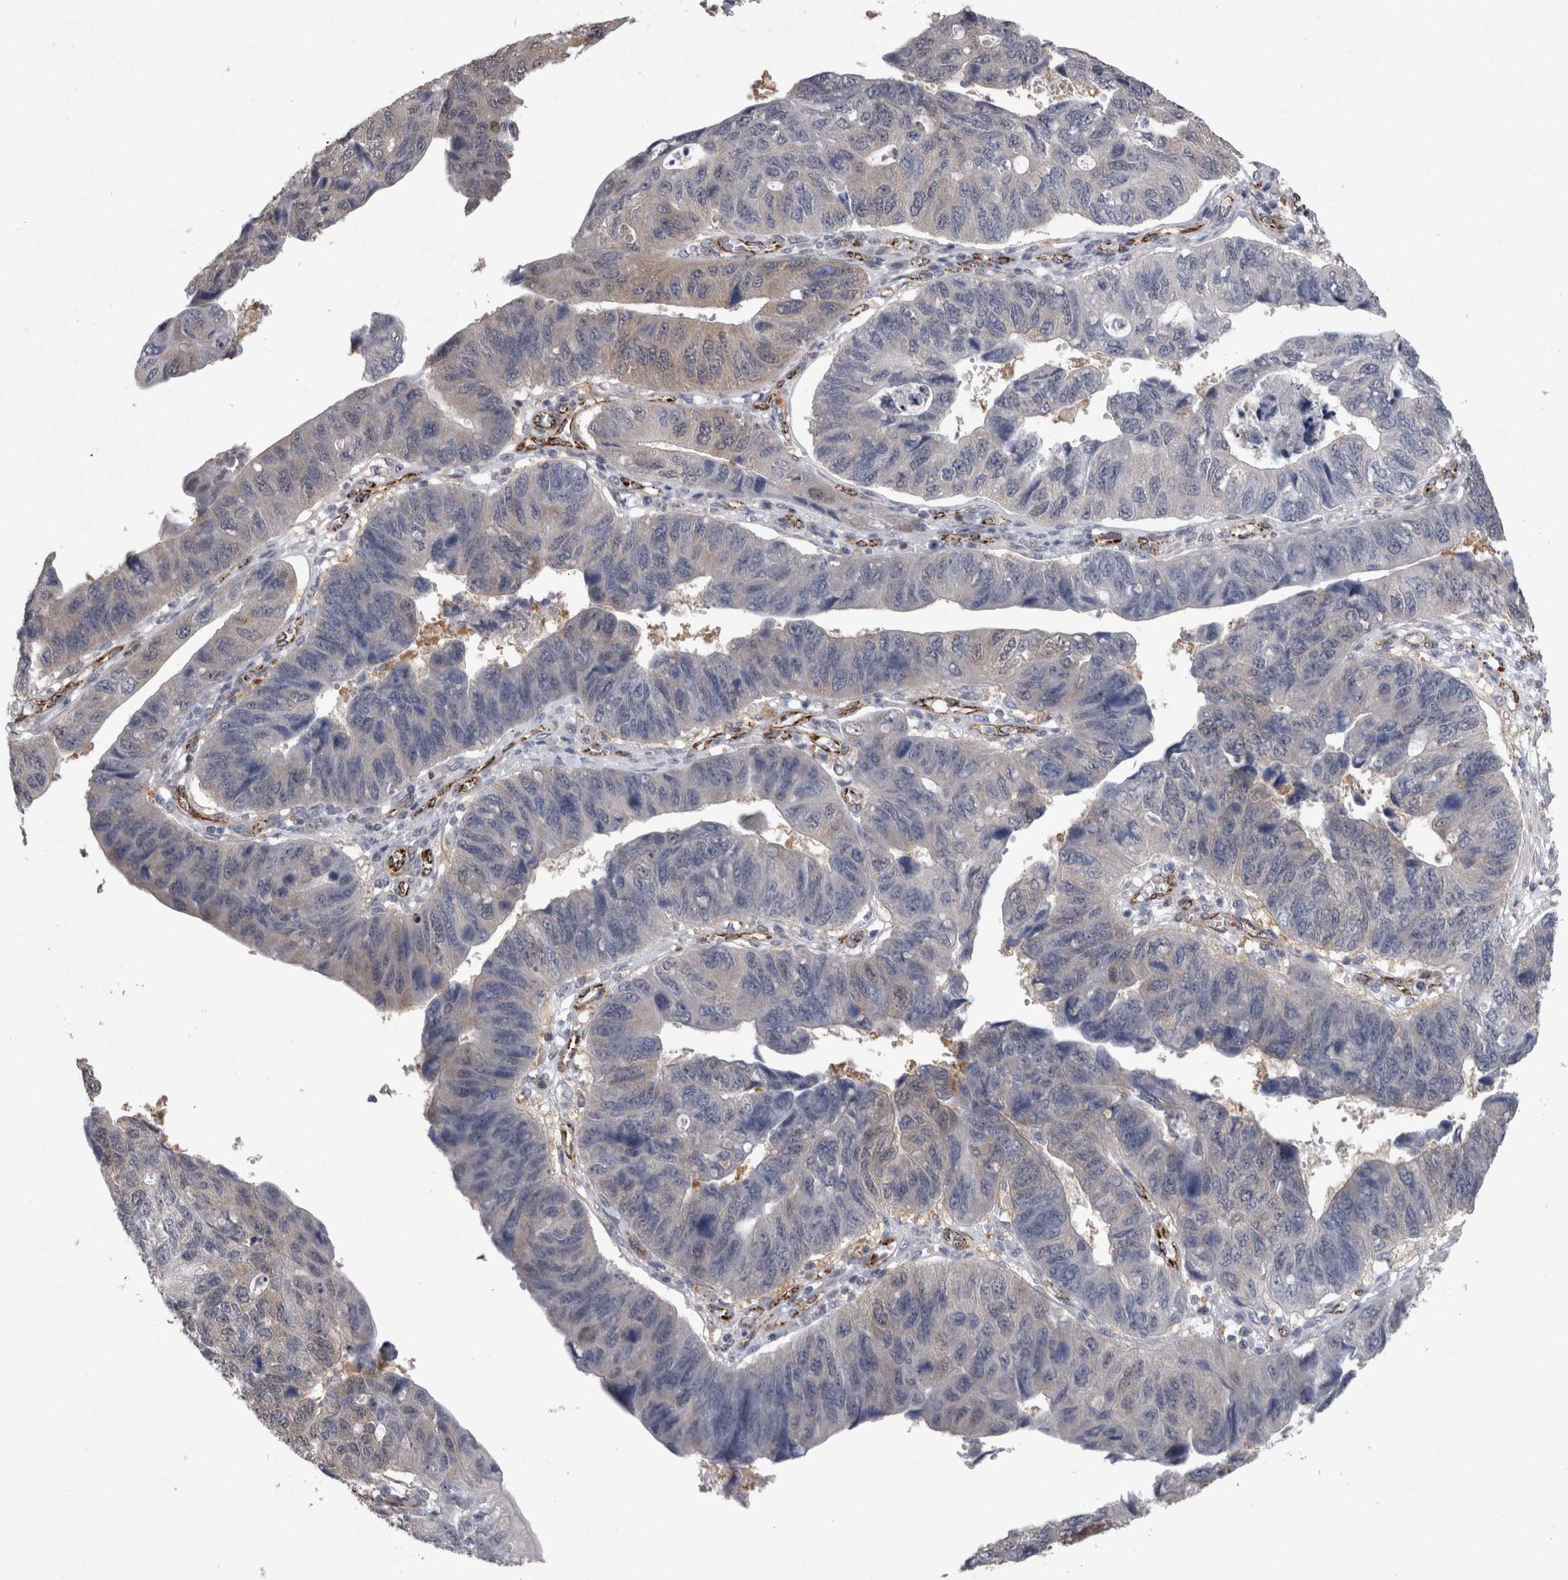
{"staining": {"intensity": "negative", "quantity": "none", "location": "none"}, "tissue": "stomach cancer", "cell_type": "Tumor cells", "image_type": "cancer", "snomed": [{"axis": "morphology", "description": "Adenocarcinoma, NOS"}, {"axis": "topography", "description": "Stomach"}], "caption": "The photomicrograph reveals no significant expression in tumor cells of stomach cancer. The staining is performed using DAB (3,3'-diaminobenzidine) brown chromogen with nuclei counter-stained in using hematoxylin.", "gene": "ACOT7", "patient": {"sex": "male", "age": 59}}